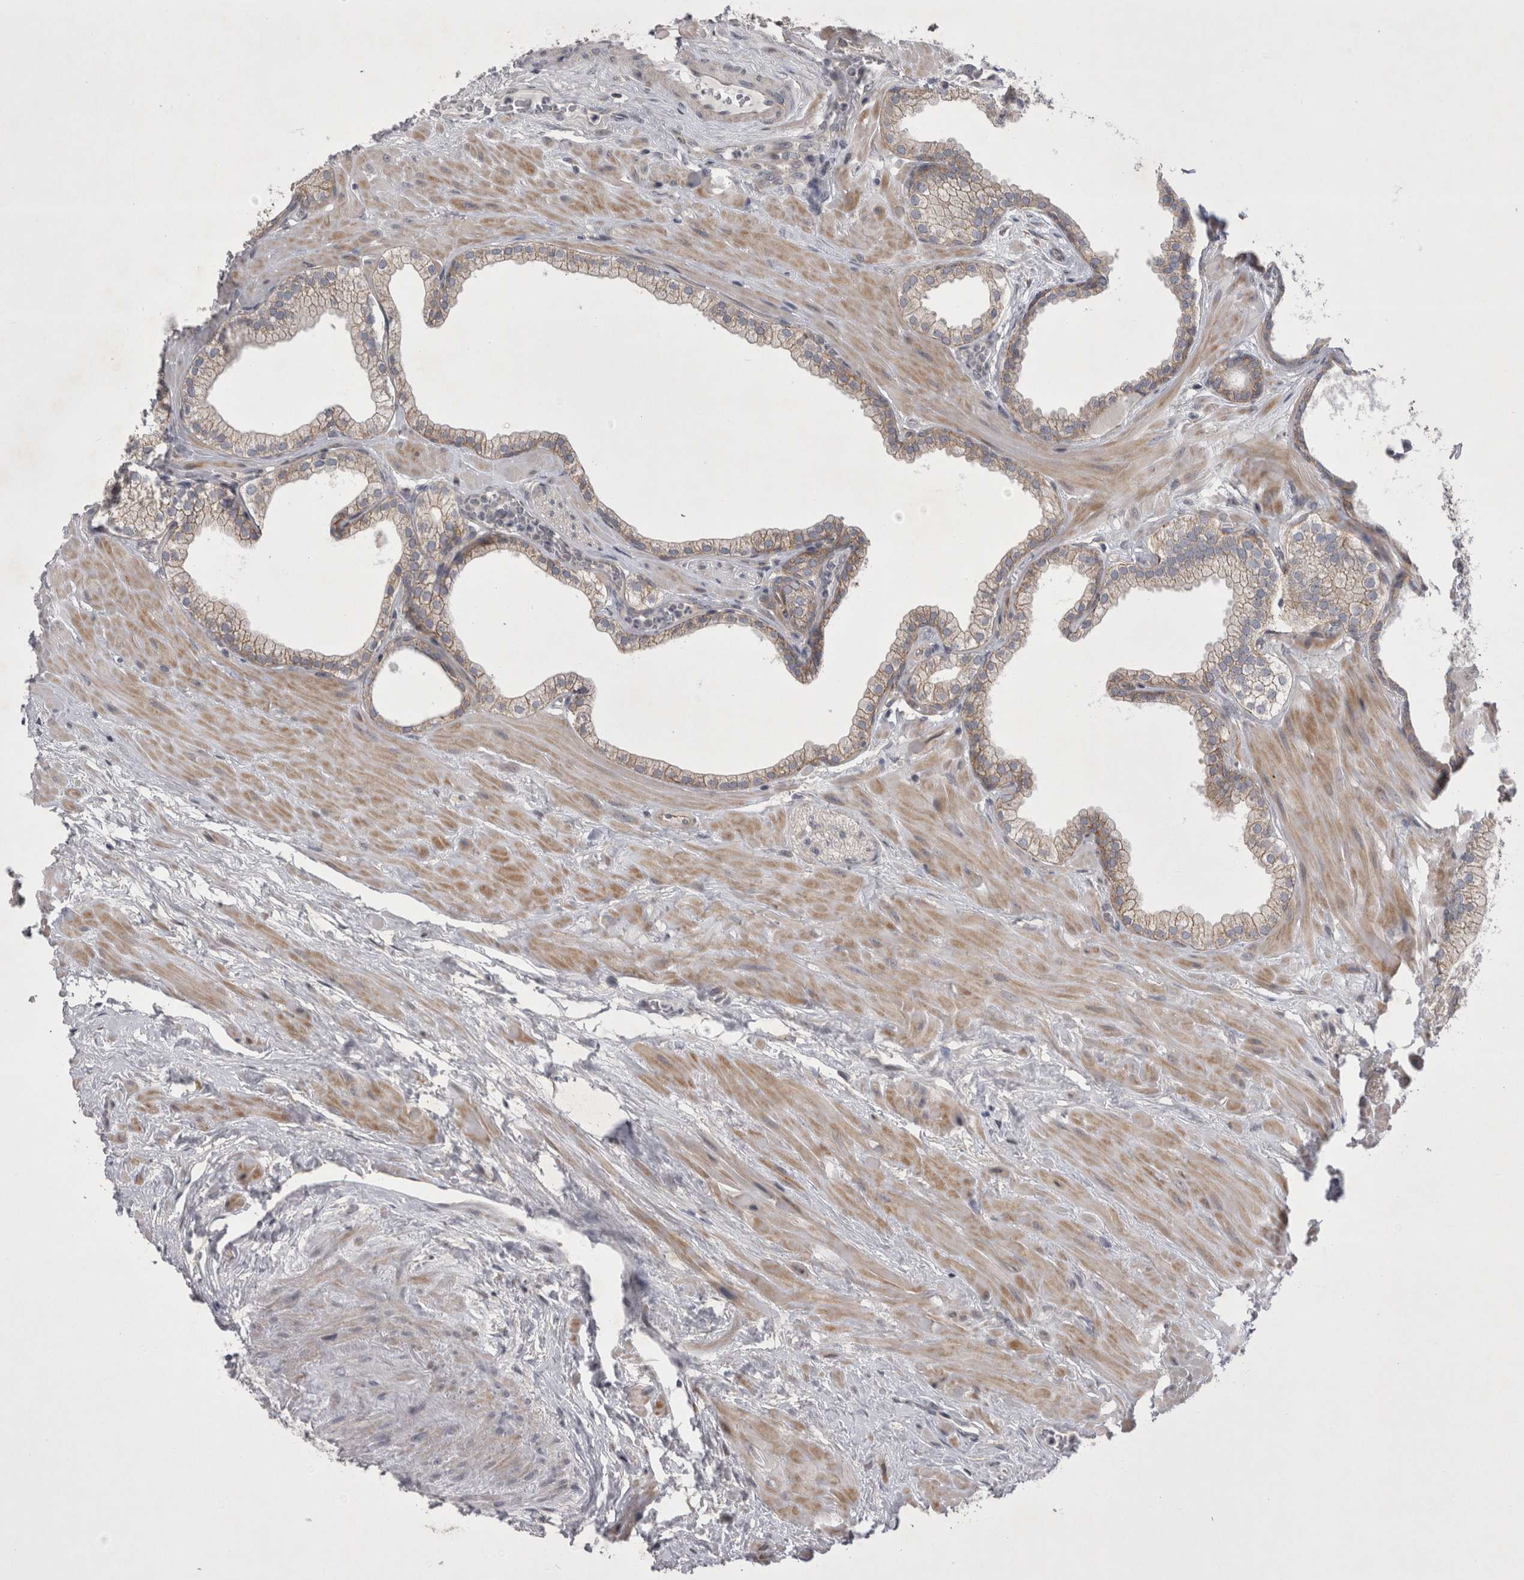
{"staining": {"intensity": "weak", "quantity": "25%-75%", "location": "cytoplasmic/membranous"}, "tissue": "prostate", "cell_type": "Glandular cells", "image_type": "normal", "snomed": [{"axis": "morphology", "description": "Normal tissue, NOS"}, {"axis": "morphology", "description": "Urothelial carcinoma, Low grade"}, {"axis": "topography", "description": "Urinary bladder"}, {"axis": "topography", "description": "Prostate"}], "caption": "Immunohistochemical staining of benign prostate shows low levels of weak cytoplasmic/membranous expression in about 25%-75% of glandular cells. The staining is performed using DAB (3,3'-diaminobenzidine) brown chromogen to label protein expression. The nuclei are counter-stained blue using hematoxylin.", "gene": "NENF", "patient": {"sex": "male", "age": 60}}